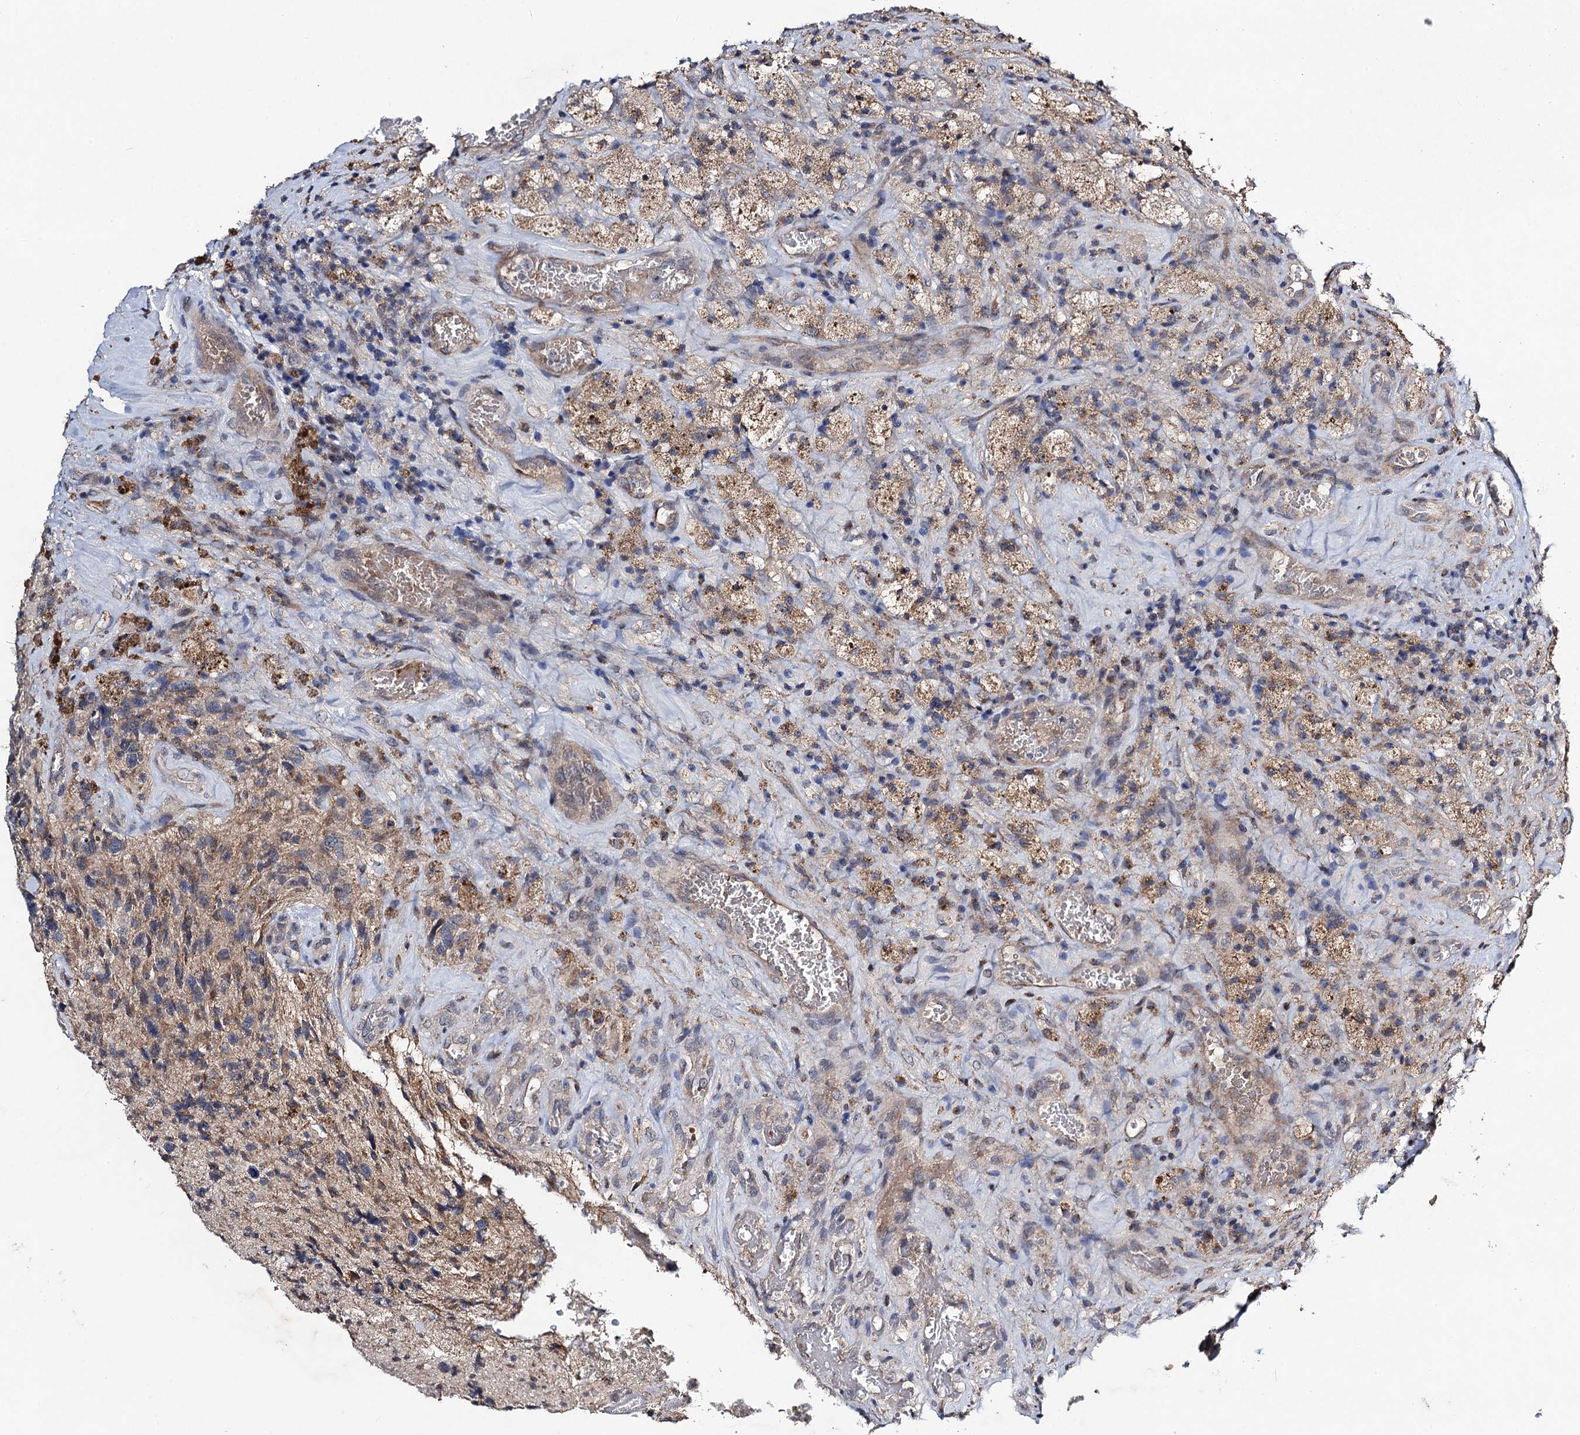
{"staining": {"intensity": "moderate", "quantity": "<25%", "location": "cytoplasmic/membranous"}, "tissue": "glioma", "cell_type": "Tumor cells", "image_type": "cancer", "snomed": [{"axis": "morphology", "description": "Glioma, malignant, High grade"}, {"axis": "topography", "description": "Brain"}], "caption": "Brown immunohistochemical staining in human glioma reveals moderate cytoplasmic/membranous staining in about <25% of tumor cells.", "gene": "VPS37D", "patient": {"sex": "male", "age": 69}}